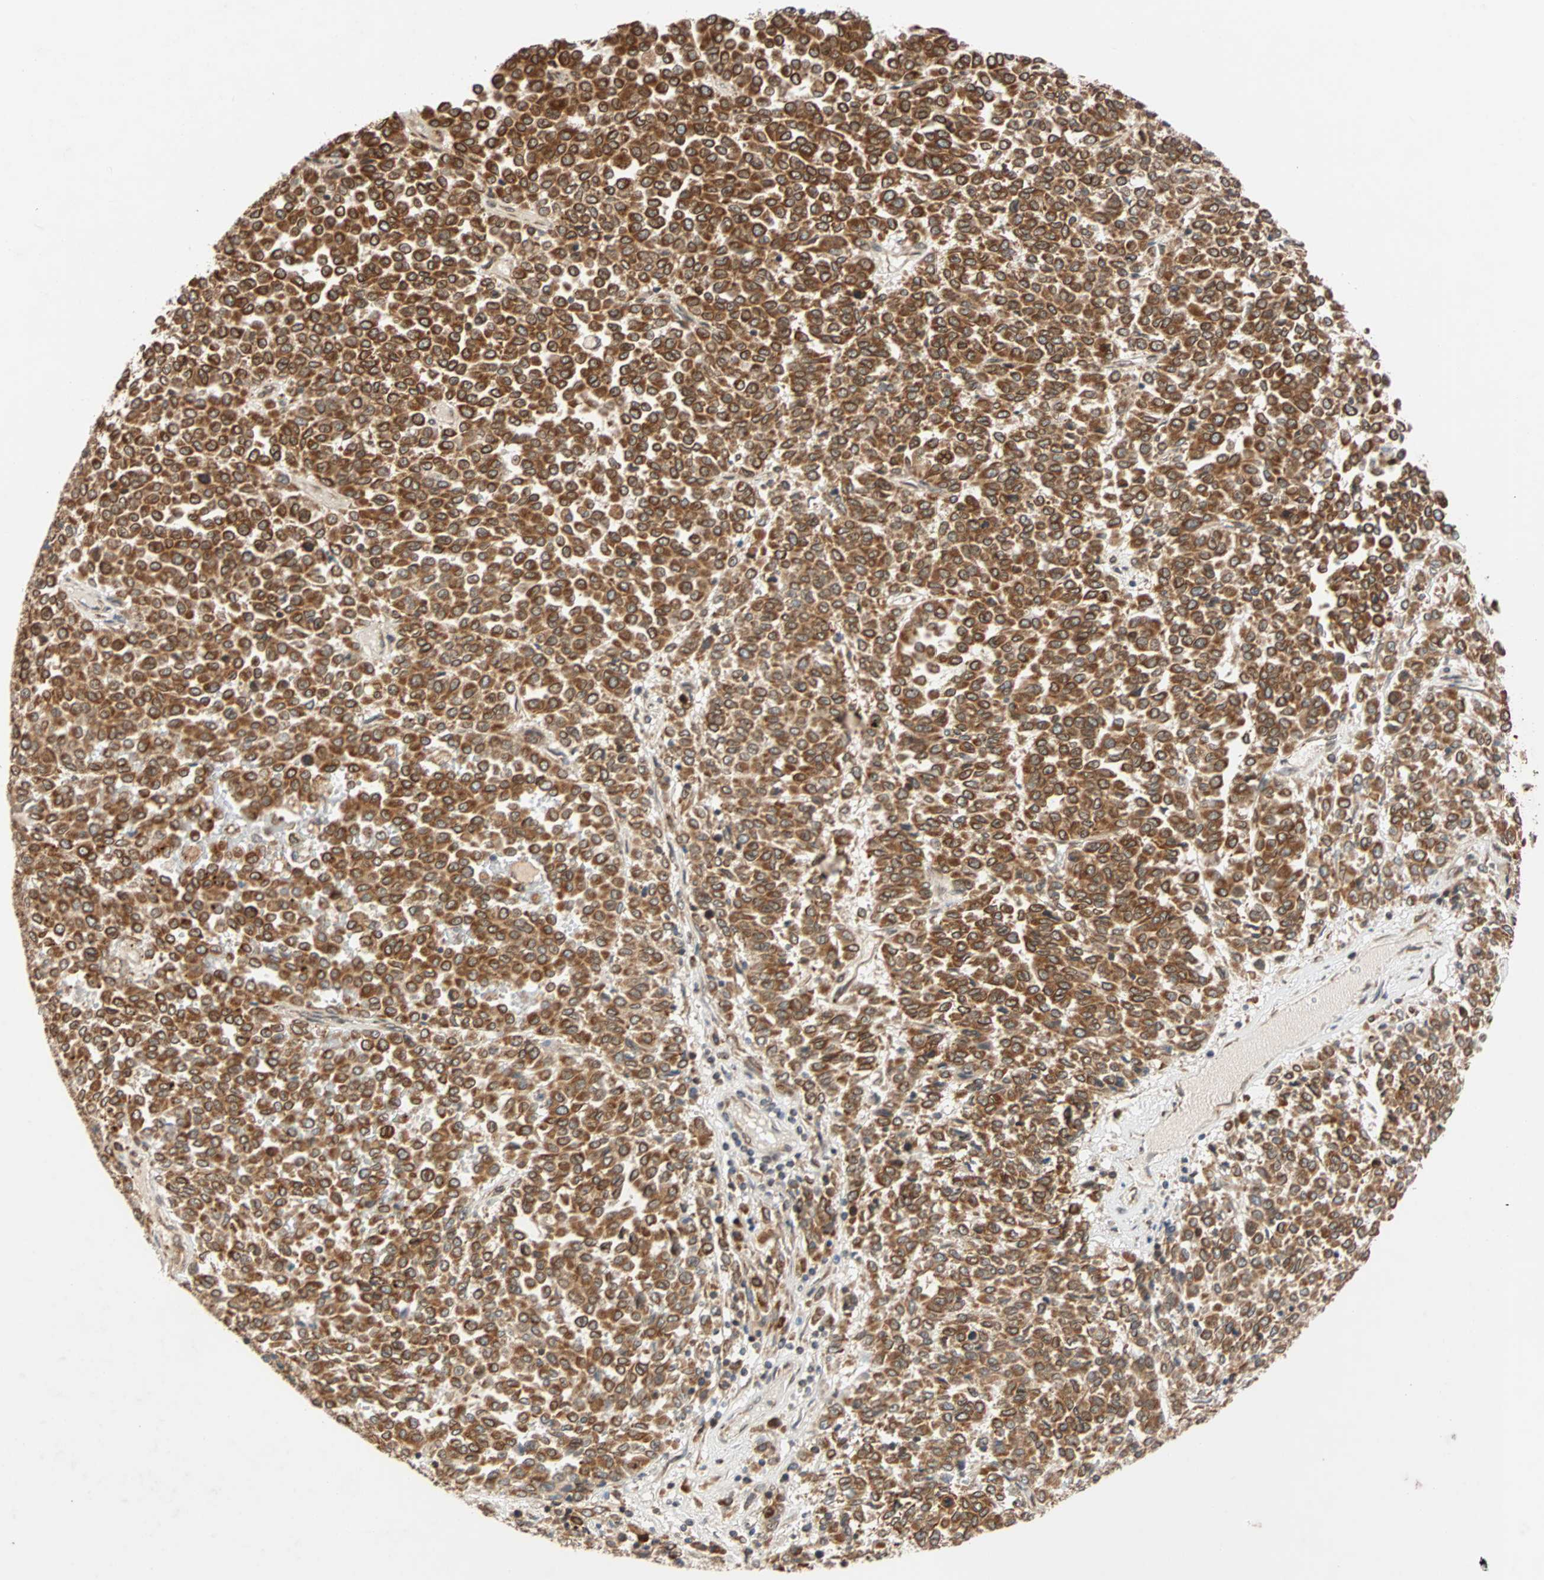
{"staining": {"intensity": "strong", "quantity": ">75%", "location": "cytoplasmic/membranous,nuclear"}, "tissue": "melanoma", "cell_type": "Tumor cells", "image_type": "cancer", "snomed": [{"axis": "morphology", "description": "Malignant melanoma, Metastatic site"}, {"axis": "topography", "description": "Pancreas"}], "caption": "Immunohistochemical staining of melanoma reveals high levels of strong cytoplasmic/membranous and nuclear expression in approximately >75% of tumor cells. Using DAB (3,3'-diaminobenzidine) (brown) and hematoxylin (blue) stains, captured at high magnification using brightfield microscopy.", "gene": "AUP1", "patient": {"sex": "female", "age": 30}}